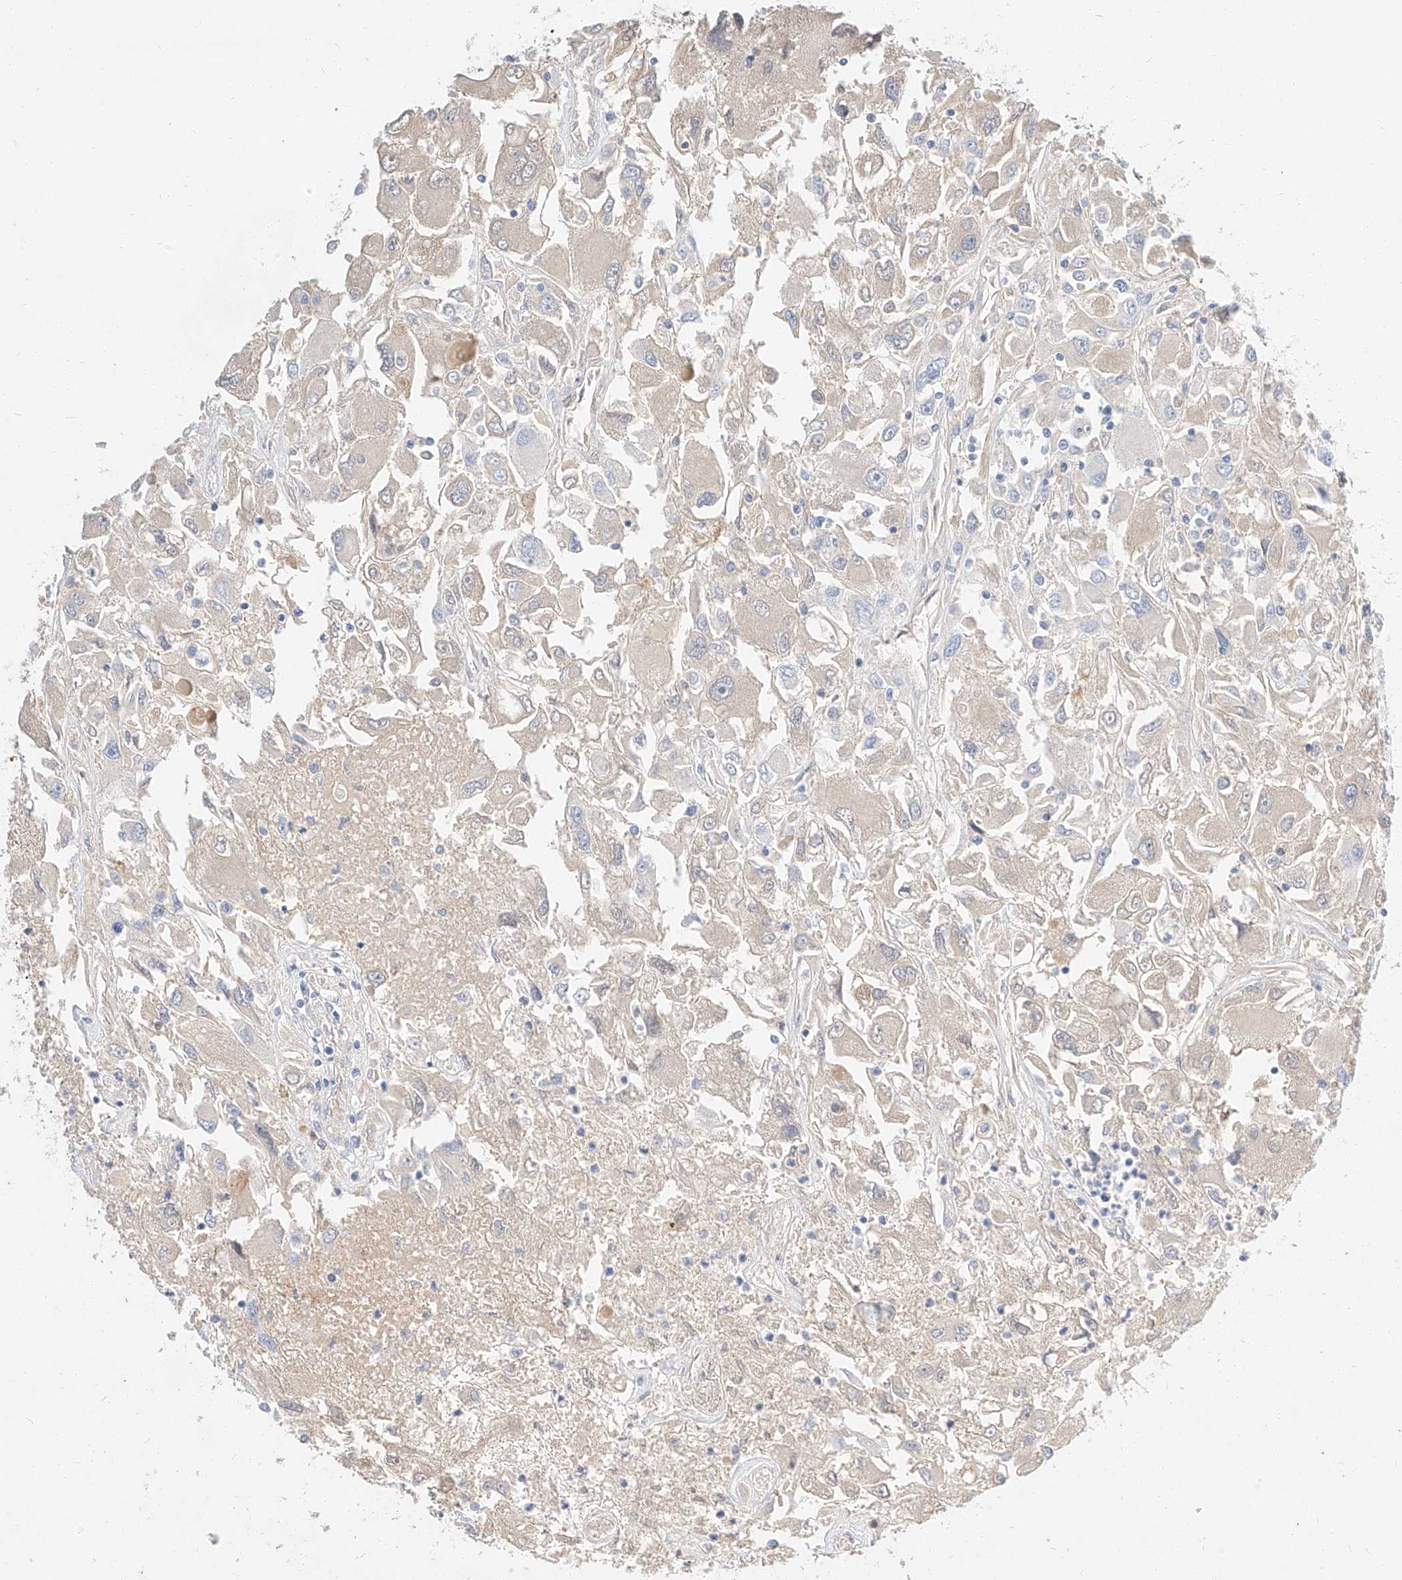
{"staining": {"intensity": "weak", "quantity": "<25%", "location": "cytoplasmic/membranous"}, "tissue": "renal cancer", "cell_type": "Tumor cells", "image_type": "cancer", "snomed": [{"axis": "morphology", "description": "Adenocarcinoma, NOS"}, {"axis": "topography", "description": "Kidney"}], "caption": "Immunohistochemistry (IHC) image of neoplastic tissue: human renal cancer (adenocarcinoma) stained with DAB (3,3'-diaminobenzidine) shows no significant protein expression in tumor cells. (DAB (3,3'-diaminobenzidine) IHC with hematoxylin counter stain).", "gene": "MAP7", "patient": {"sex": "female", "age": 52}}